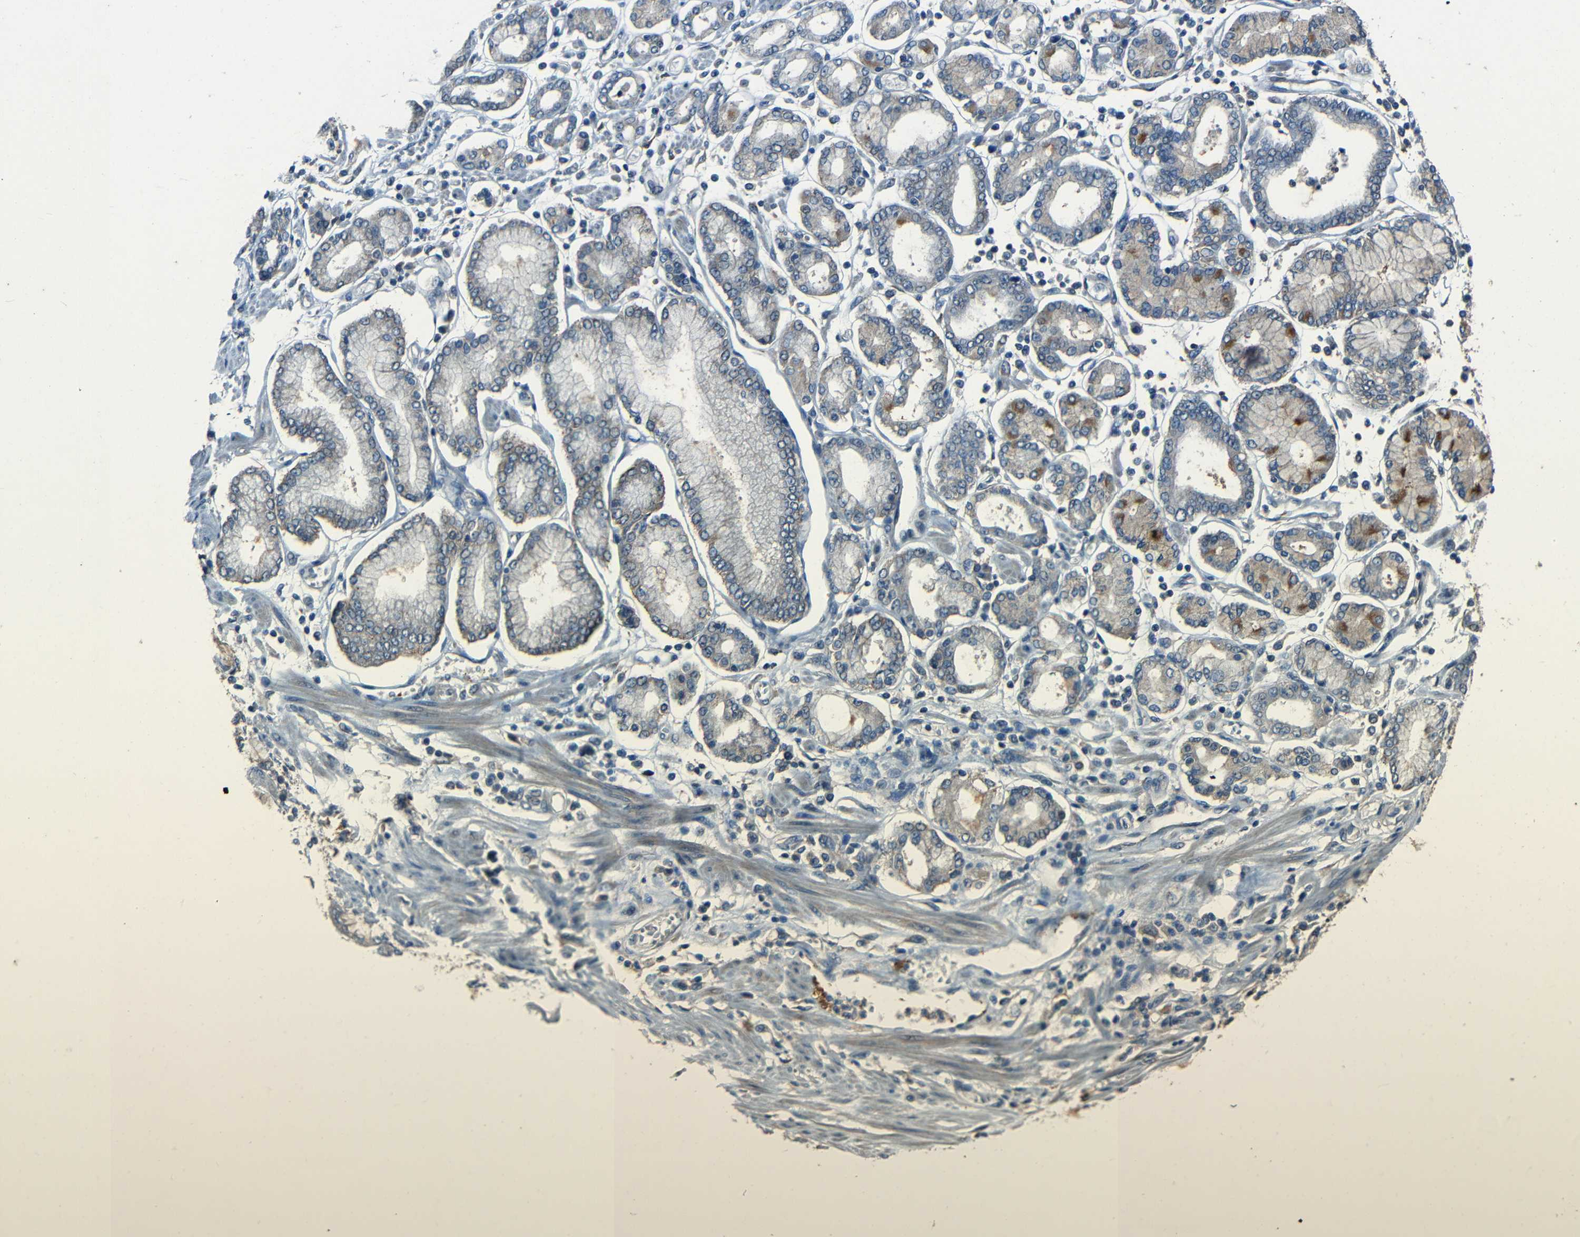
{"staining": {"intensity": "moderate", "quantity": "<25%", "location": "cytoplasmic/membranous"}, "tissue": "stomach cancer", "cell_type": "Tumor cells", "image_type": "cancer", "snomed": [{"axis": "morphology", "description": "Adenocarcinoma, NOS"}, {"axis": "topography", "description": "Stomach"}], "caption": "Protein expression analysis of human adenocarcinoma (stomach) reveals moderate cytoplasmic/membranous staining in about <25% of tumor cells.", "gene": "SLA", "patient": {"sex": "male", "age": 76}}